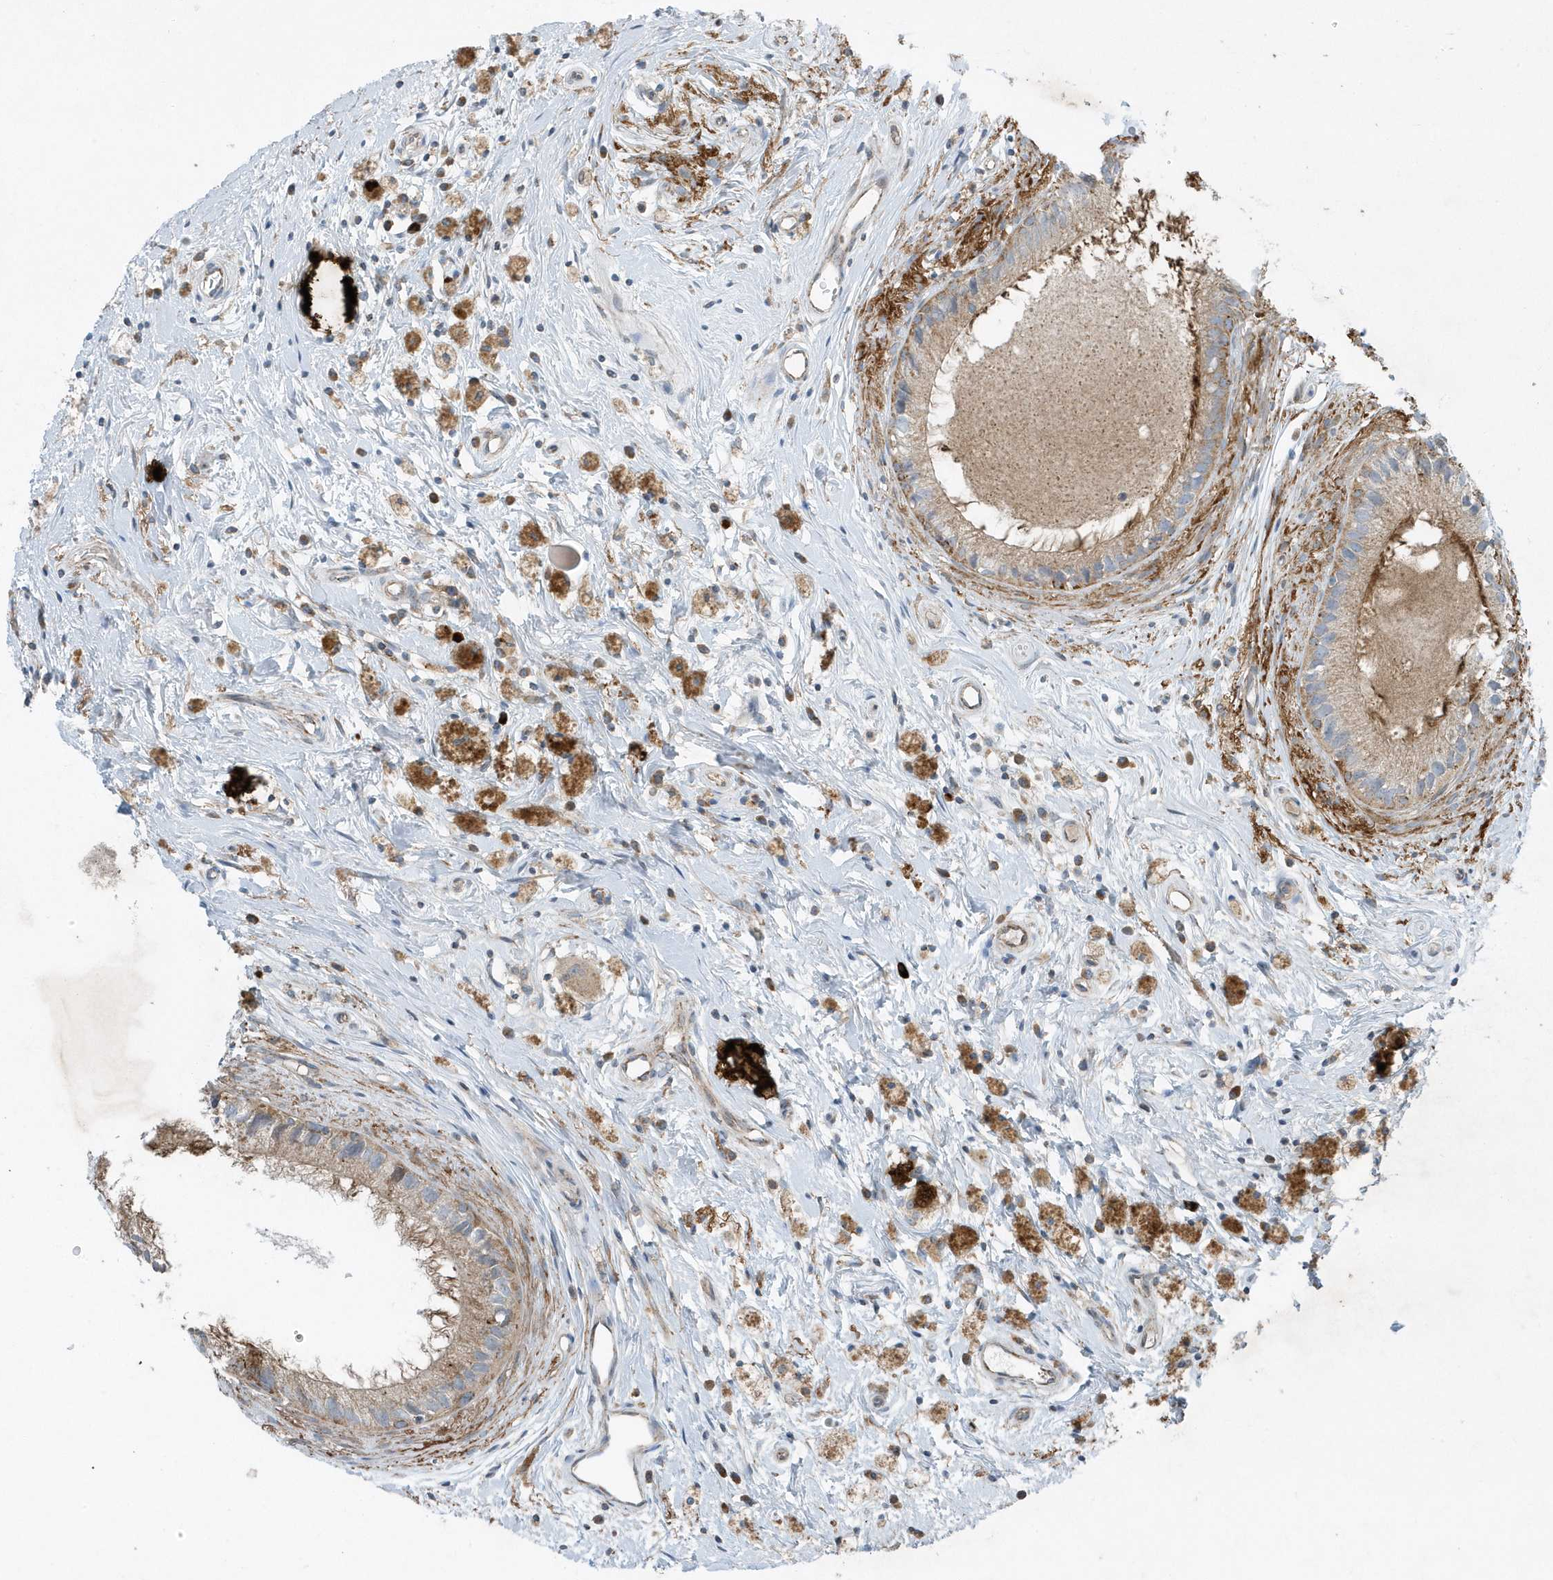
{"staining": {"intensity": "moderate", "quantity": ">75%", "location": "cytoplasmic/membranous"}, "tissue": "epididymis", "cell_type": "Glandular cells", "image_type": "normal", "snomed": [{"axis": "morphology", "description": "Normal tissue, NOS"}, {"axis": "topography", "description": "Epididymis"}], "caption": "Moderate cytoplasmic/membranous staining for a protein is identified in approximately >75% of glandular cells of benign epididymis using immunohistochemistry (IHC).", "gene": "SLC38A2", "patient": {"sex": "male", "age": 80}}